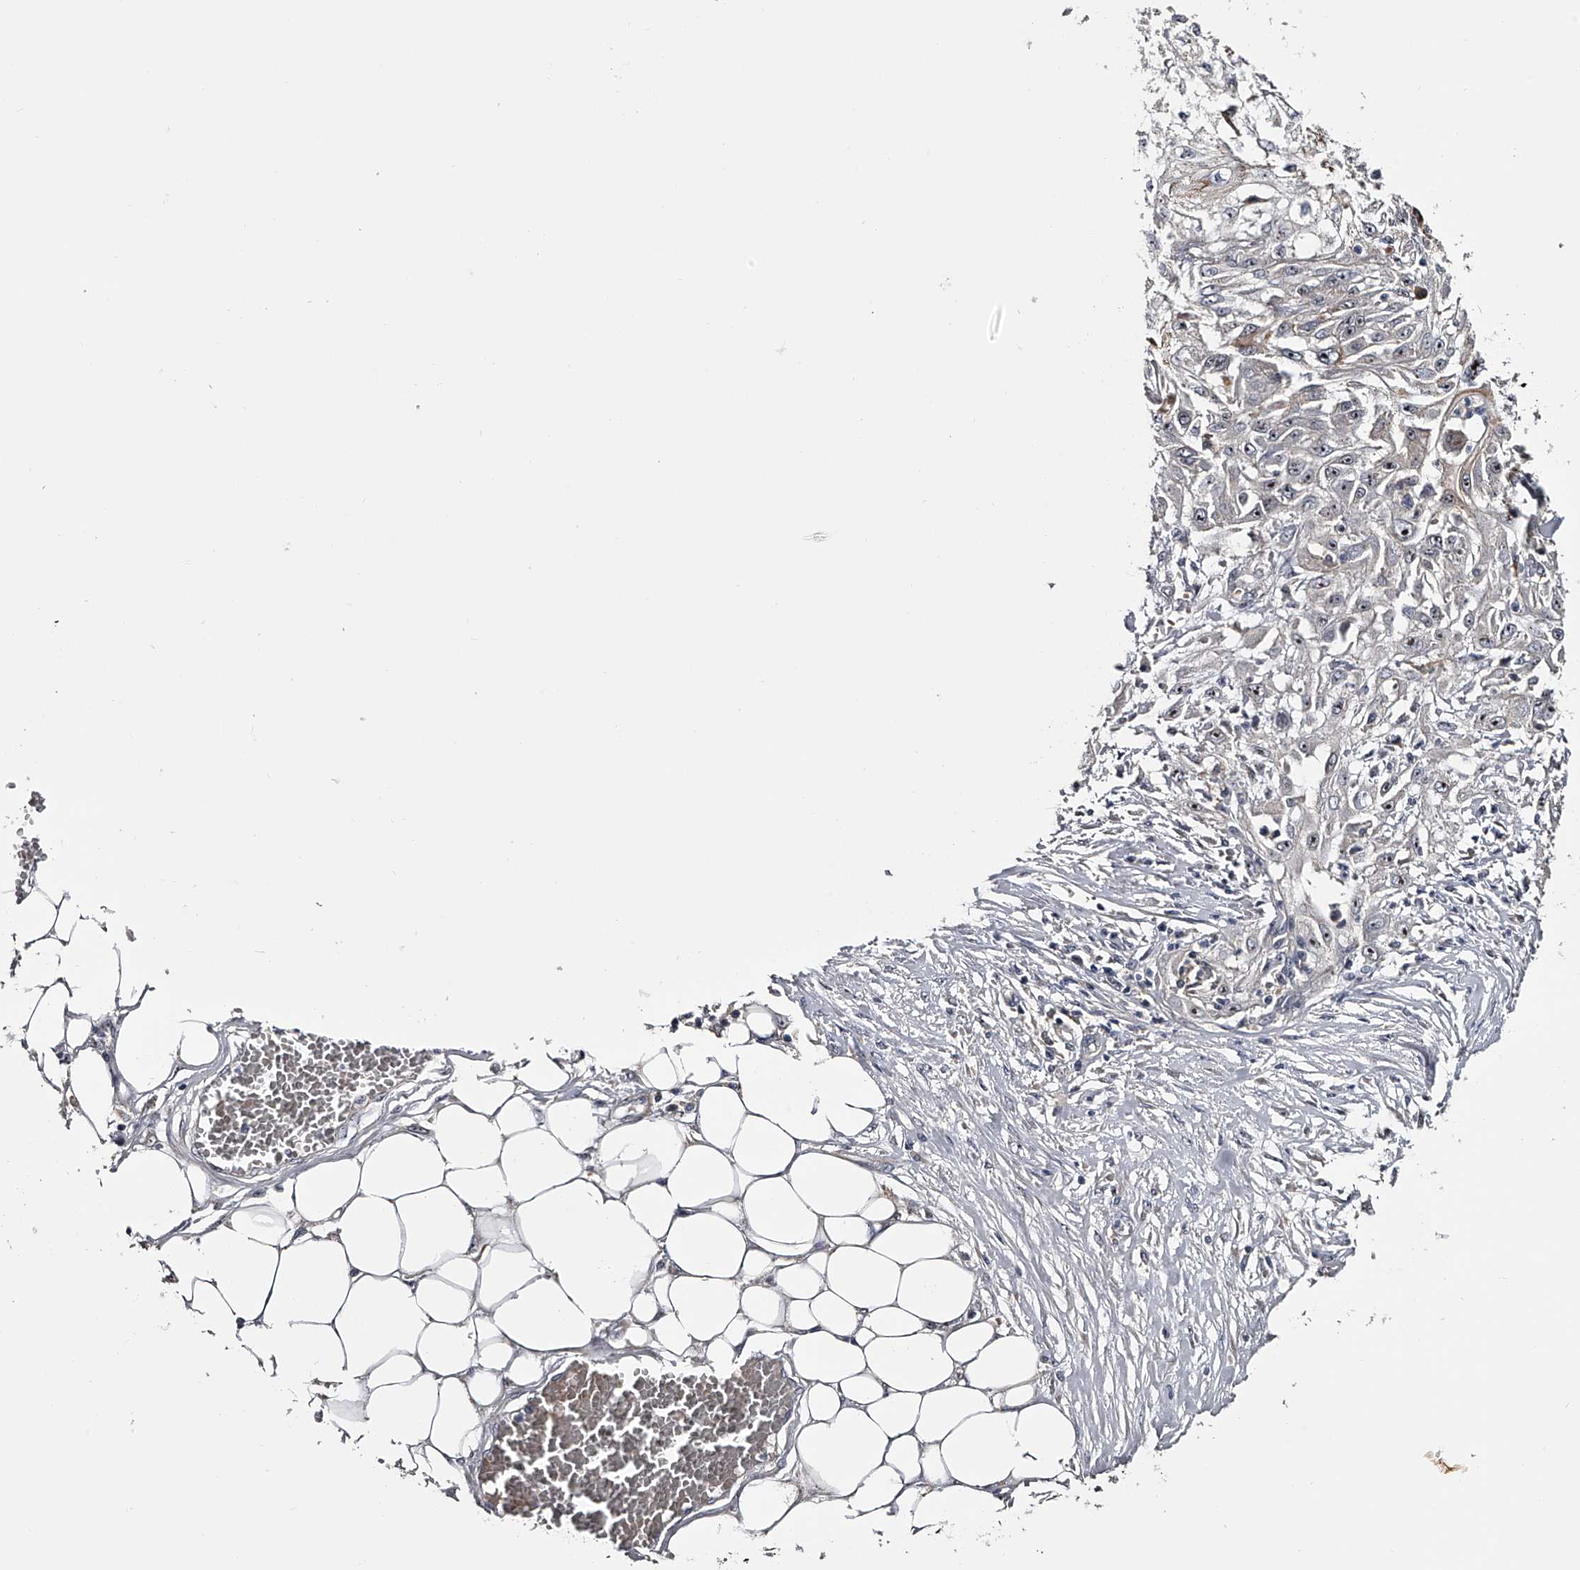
{"staining": {"intensity": "moderate", "quantity": "25%-75%", "location": "nuclear"}, "tissue": "skin cancer", "cell_type": "Tumor cells", "image_type": "cancer", "snomed": [{"axis": "morphology", "description": "Squamous cell carcinoma, NOS"}, {"axis": "morphology", "description": "Squamous cell carcinoma, metastatic, NOS"}, {"axis": "topography", "description": "Skin"}, {"axis": "topography", "description": "Lymph node"}], "caption": "High-power microscopy captured an IHC micrograph of skin metastatic squamous cell carcinoma, revealing moderate nuclear staining in about 25%-75% of tumor cells.", "gene": "MDN1", "patient": {"sex": "male", "age": 75}}